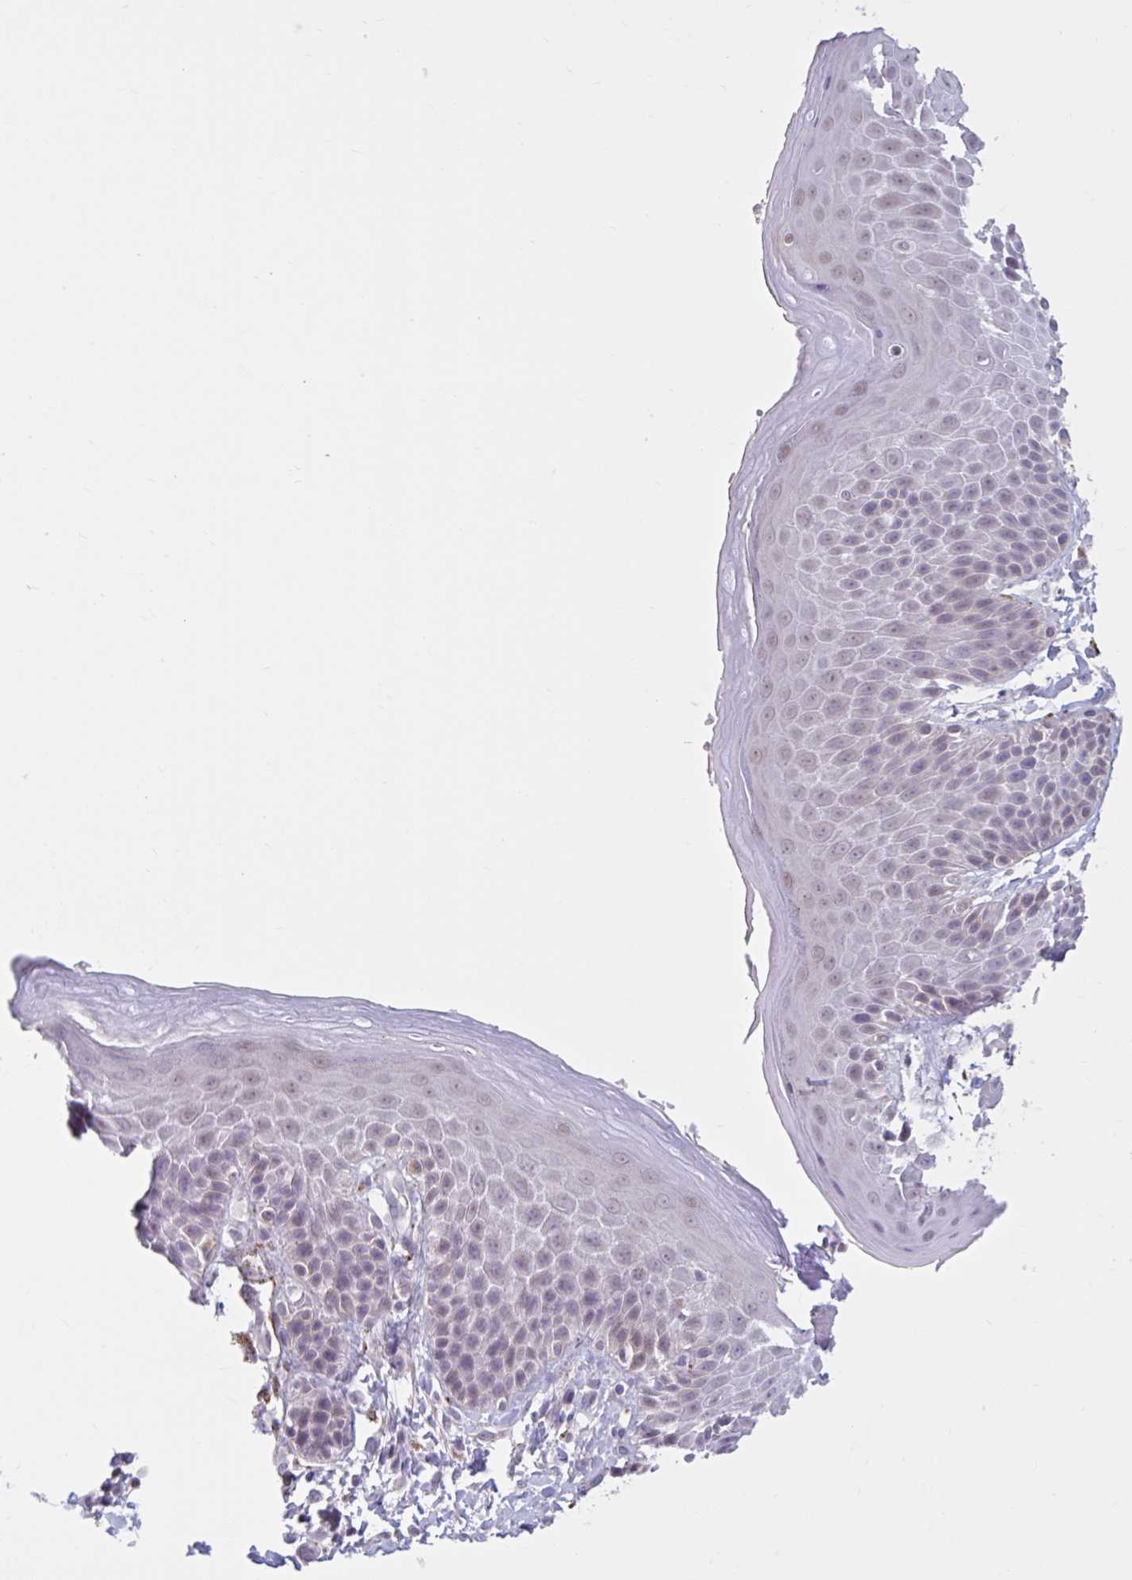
{"staining": {"intensity": "negative", "quantity": "none", "location": "none"}, "tissue": "skin", "cell_type": "Epidermal cells", "image_type": "normal", "snomed": [{"axis": "morphology", "description": "Normal tissue, NOS"}, {"axis": "topography", "description": "Peripheral nerve tissue"}], "caption": "High power microscopy image of an immunohistochemistry (IHC) micrograph of unremarkable skin, revealing no significant staining in epidermal cells. (Brightfield microscopy of DAB immunohistochemistry at high magnification).", "gene": "CDH19", "patient": {"sex": "male", "age": 51}}